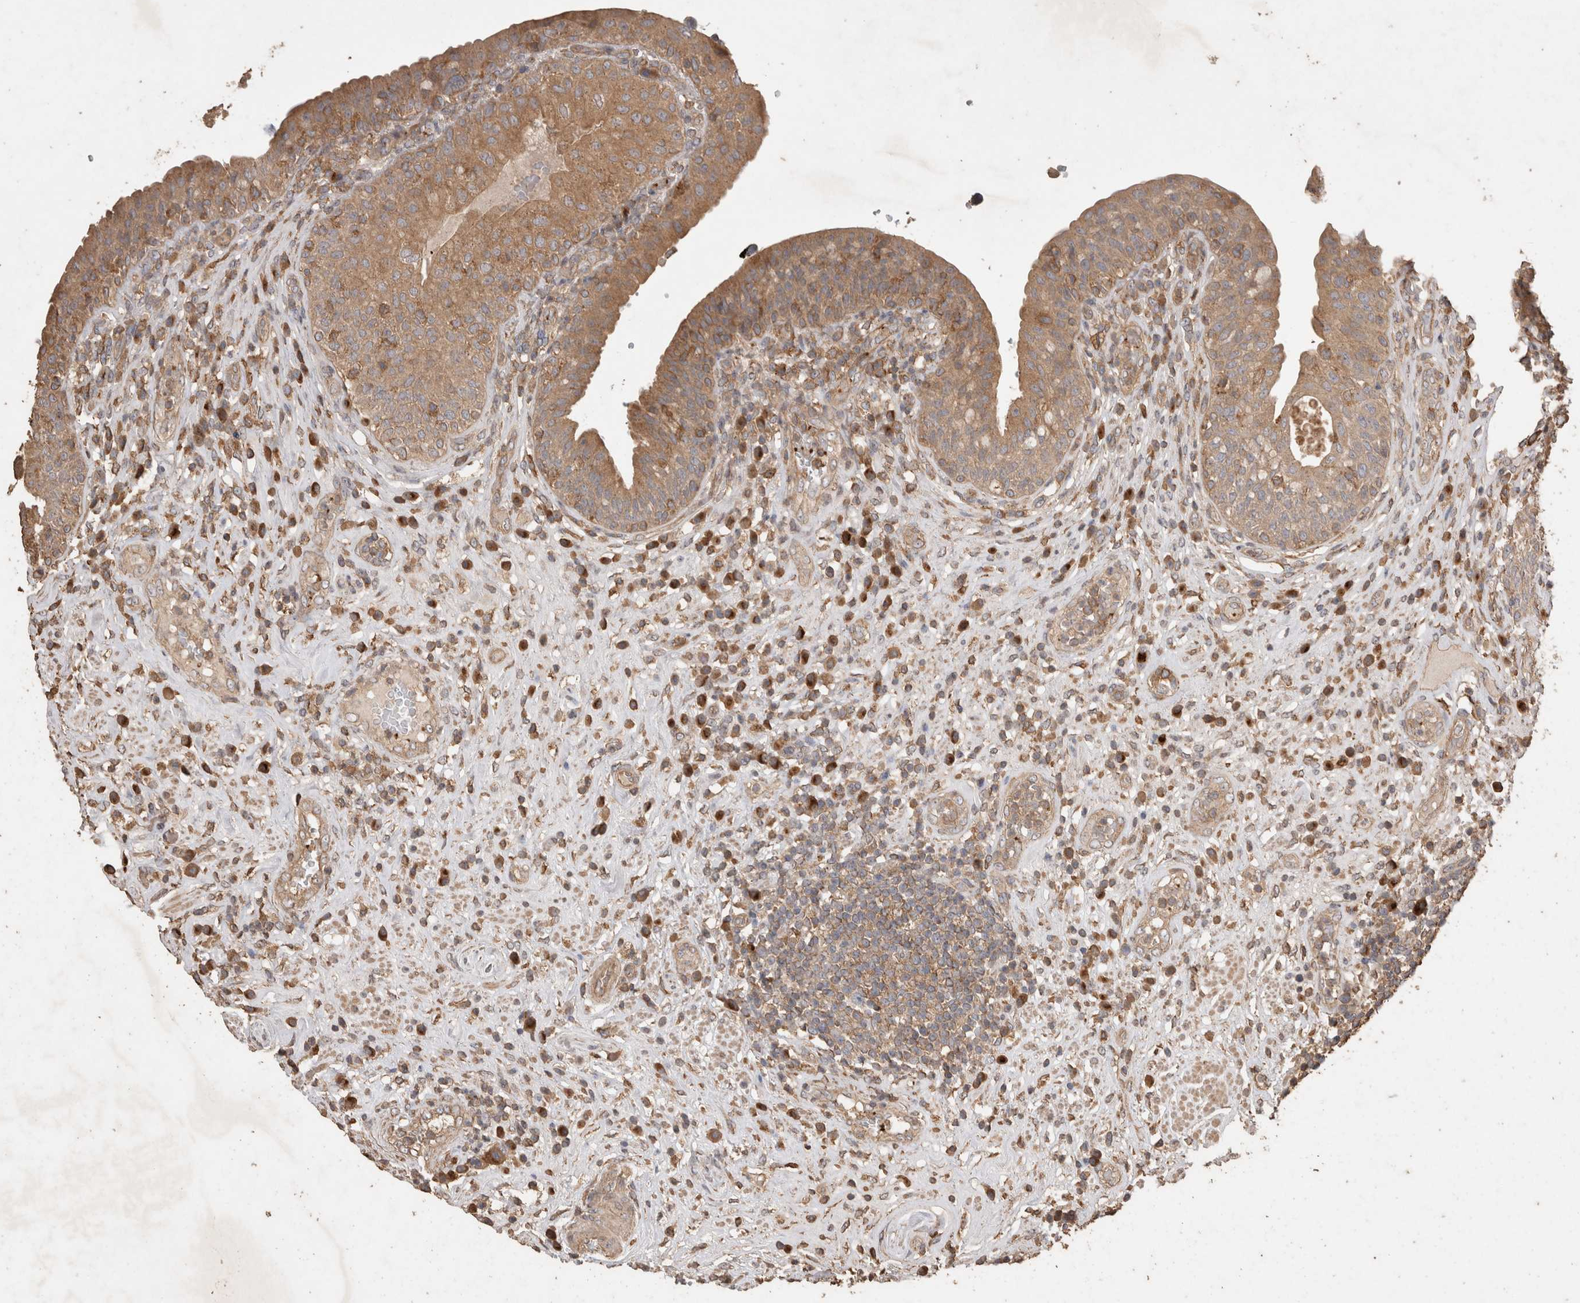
{"staining": {"intensity": "moderate", "quantity": ">75%", "location": "cytoplasmic/membranous"}, "tissue": "urinary bladder", "cell_type": "Urothelial cells", "image_type": "normal", "snomed": [{"axis": "morphology", "description": "Normal tissue, NOS"}, {"axis": "topography", "description": "Urinary bladder"}], "caption": "Protein staining by immunohistochemistry demonstrates moderate cytoplasmic/membranous positivity in approximately >75% of urothelial cells in normal urinary bladder.", "gene": "SNX31", "patient": {"sex": "female", "age": 62}}